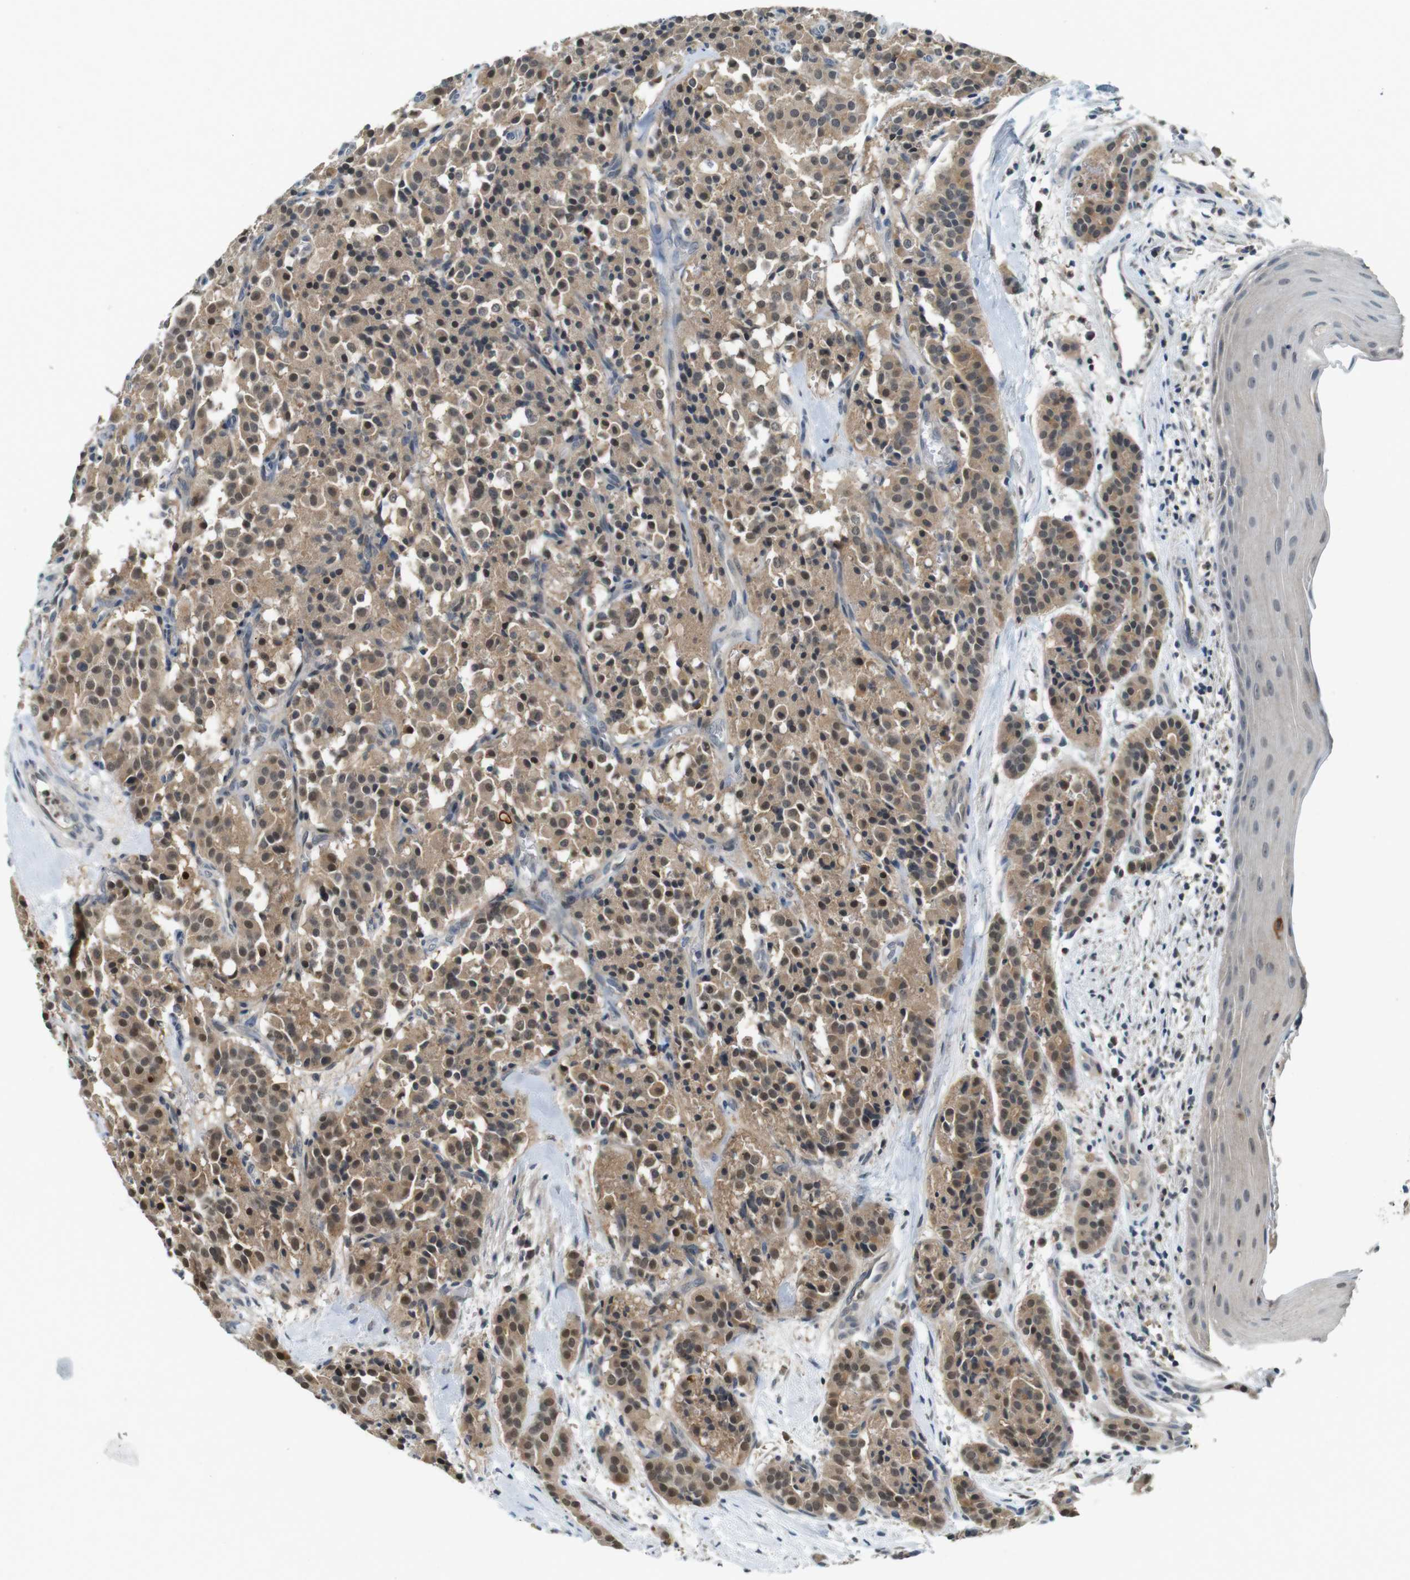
{"staining": {"intensity": "moderate", "quantity": ">75%", "location": "cytoplasmic/membranous,nuclear"}, "tissue": "carcinoid", "cell_type": "Tumor cells", "image_type": "cancer", "snomed": [{"axis": "morphology", "description": "Carcinoid, malignant, NOS"}, {"axis": "topography", "description": "Lung"}], "caption": "Malignant carcinoid tissue reveals moderate cytoplasmic/membranous and nuclear staining in about >75% of tumor cells", "gene": "CDK14", "patient": {"sex": "male", "age": 30}}